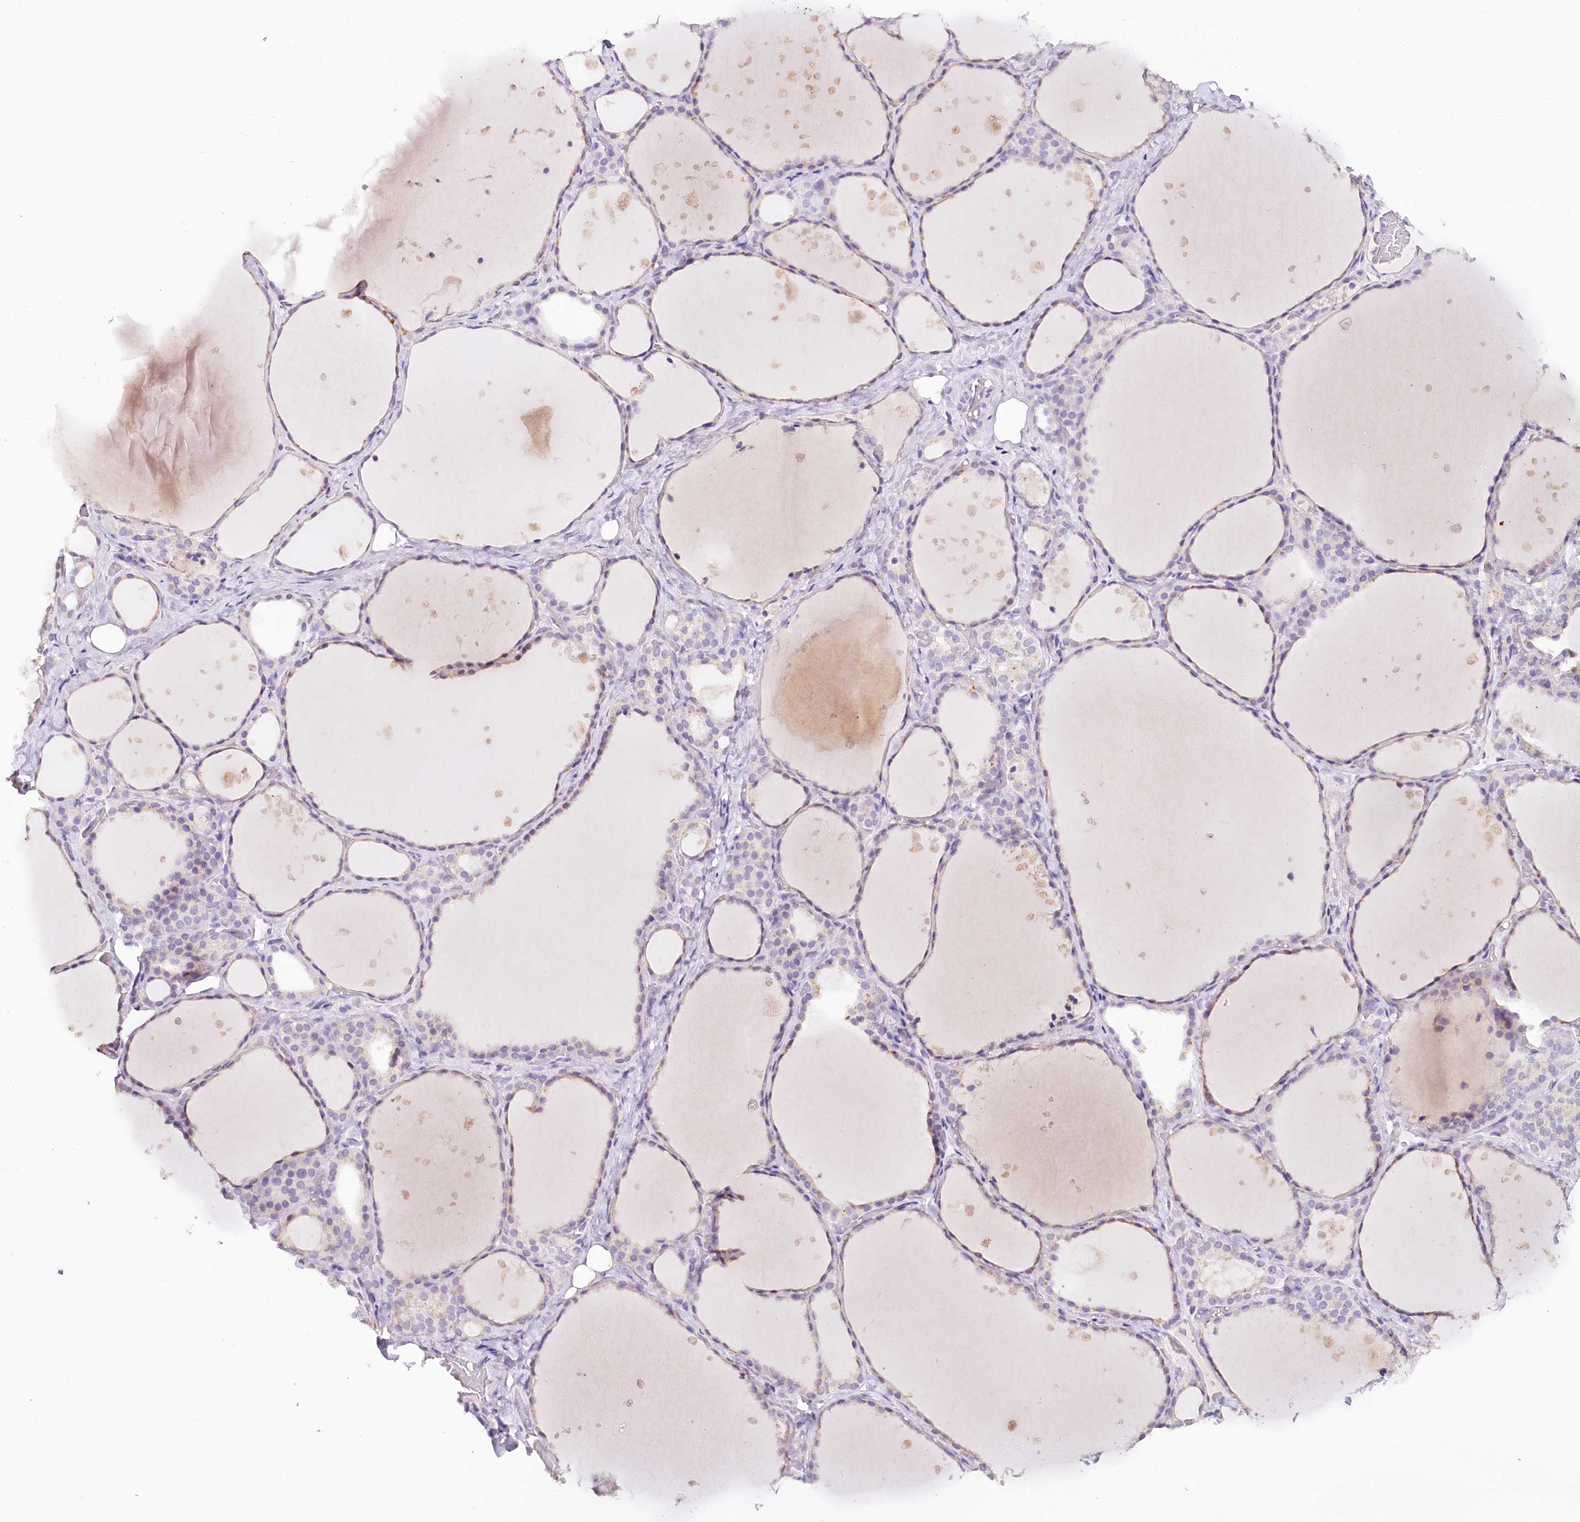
{"staining": {"intensity": "weak", "quantity": "<25%", "location": "cytoplasmic/membranous"}, "tissue": "thyroid gland", "cell_type": "Glandular cells", "image_type": "normal", "snomed": [{"axis": "morphology", "description": "Normal tissue, NOS"}, {"axis": "topography", "description": "Thyroid gland"}], "caption": "High power microscopy photomicrograph of an IHC photomicrograph of unremarkable thyroid gland, revealing no significant expression in glandular cells. The staining is performed using DAB brown chromogen with nuclei counter-stained in using hematoxylin.", "gene": "TP53", "patient": {"sex": "female", "age": 44}}